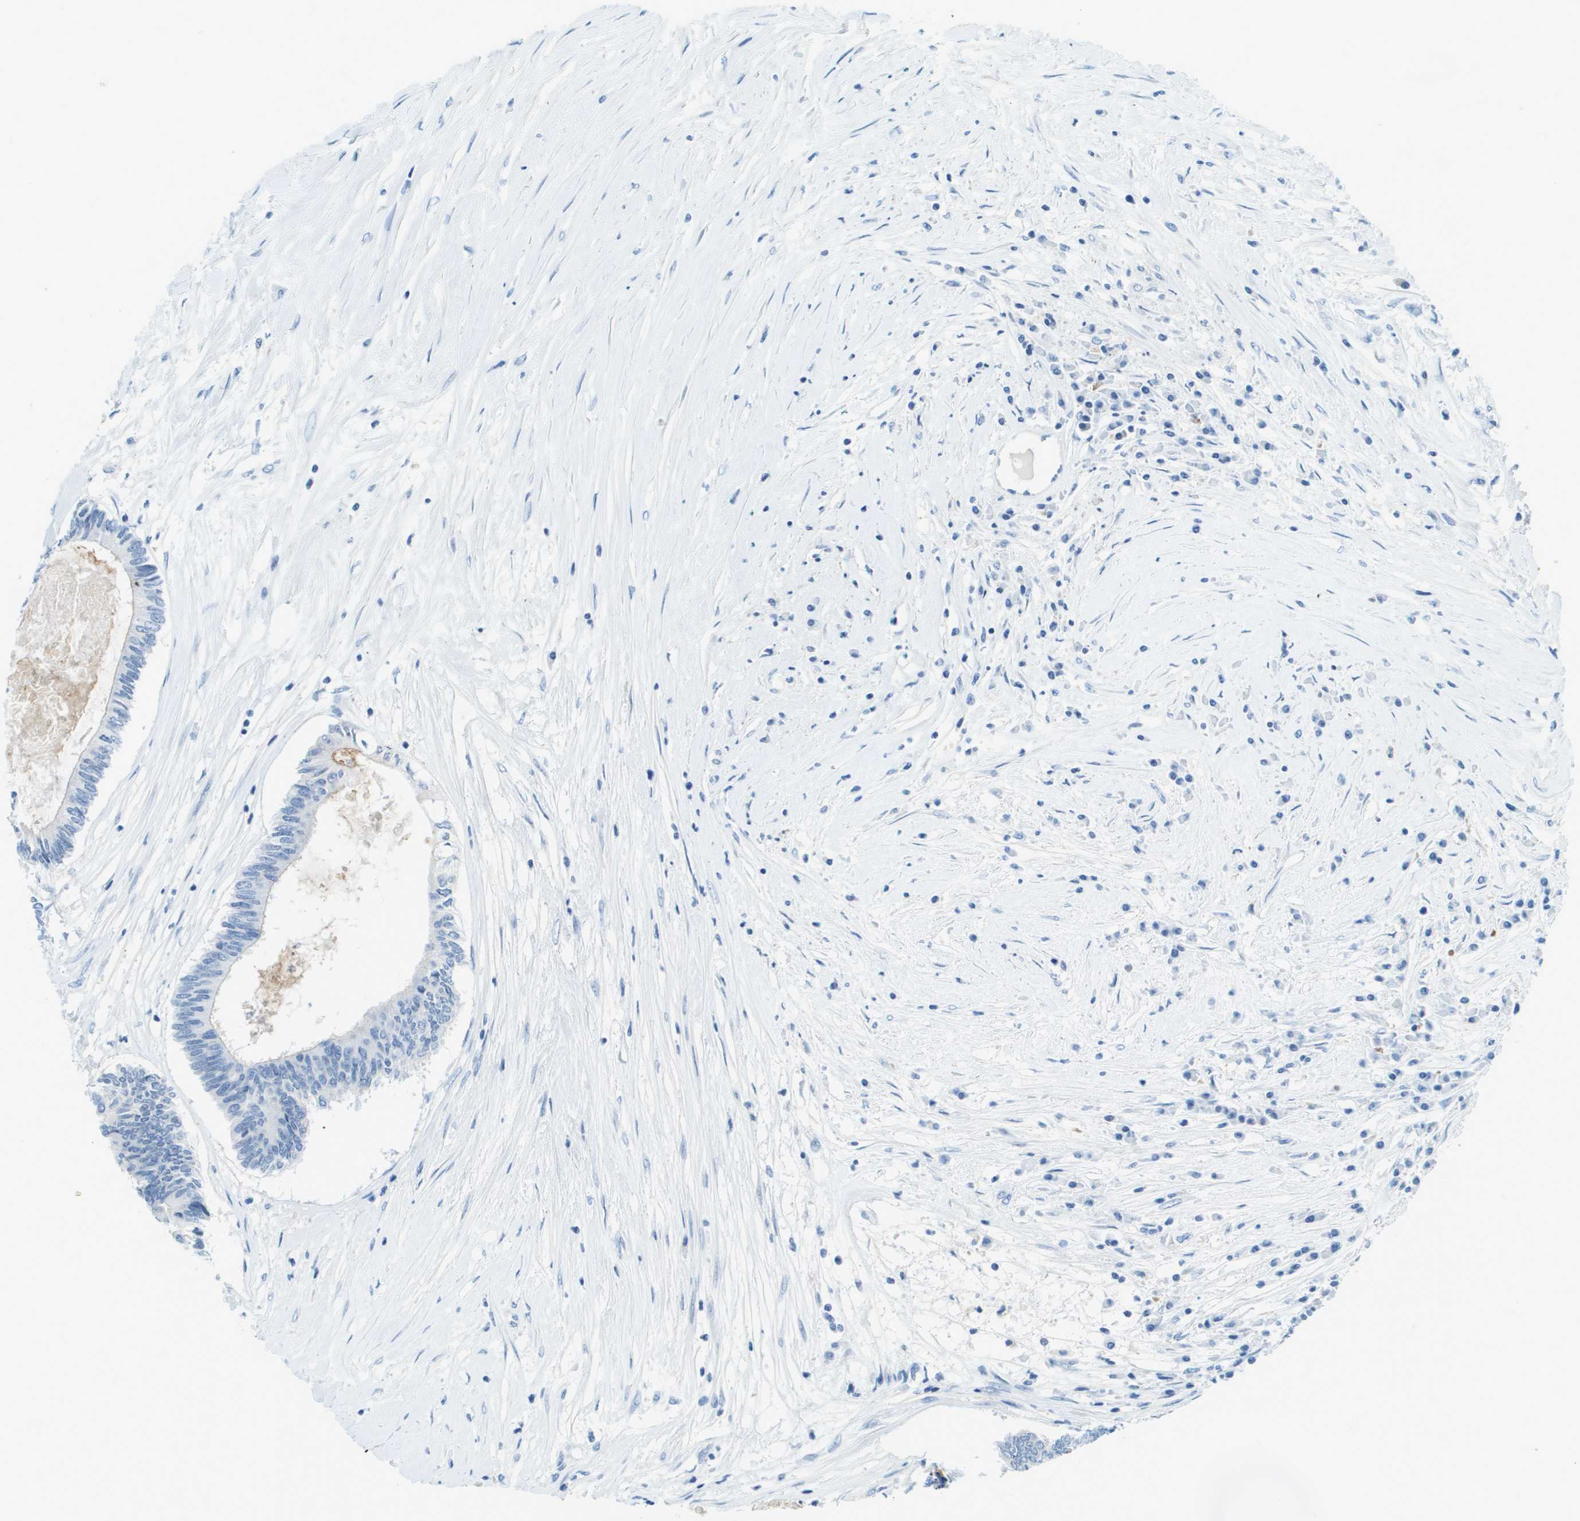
{"staining": {"intensity": "negative", "quantity": "none", "location": "none"}, "tissue": "colorectal cancer", "cell_type": "Tumor cells", "image_type": "cancer", "snomed": [{"axis": "morphology", "description": "Adenocarcinoma, NOS"}, {"axis": "topography", "description": "Rectum"}], "caption": "Tumor cells are negative for protein expression in human colorectal cancer (adenocarcinoma).", "gene": "CDHR2", "patient": {"sex": "male", "age": 63}}